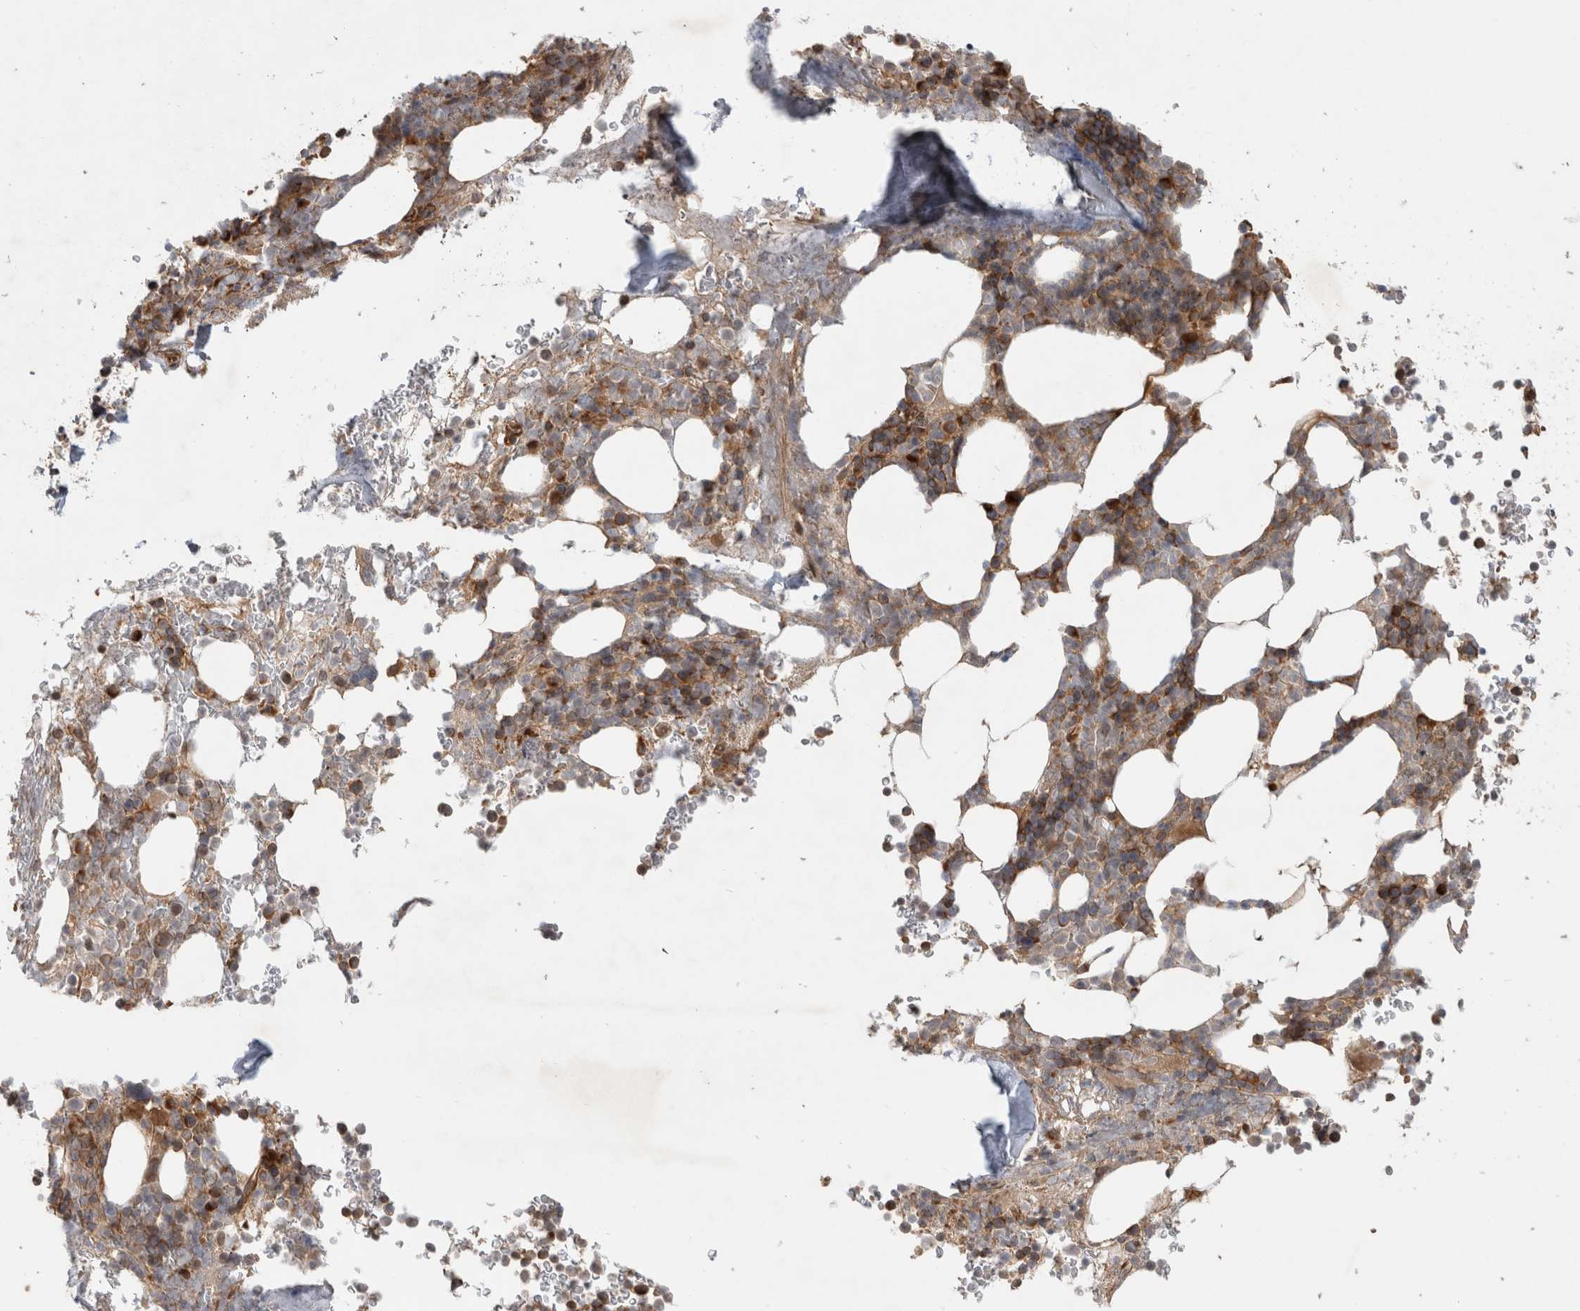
{"staining": {"intensity": "moderate", "quantity": ">75%", "location": "cytoplasmic/membranous"}, "tissue": "bone marrow", "cell_type": "Hematopoietic cells", "image_type": "normal", "snomed": [{"axis": "morphology", "description": "Normal tissue, NOS"}, {"axis": "topography", "description": "Bone marrow"}], "caption": "Moderate cytoplasmic/membranous expression is appreciated in approximately >75% of hematopoietic cells in normal bone marrow. (DAB IHC with brightfield microscopy, high magnification).", "gene": "TUBD1", "patient": {"sex": "male", "age": 58}}